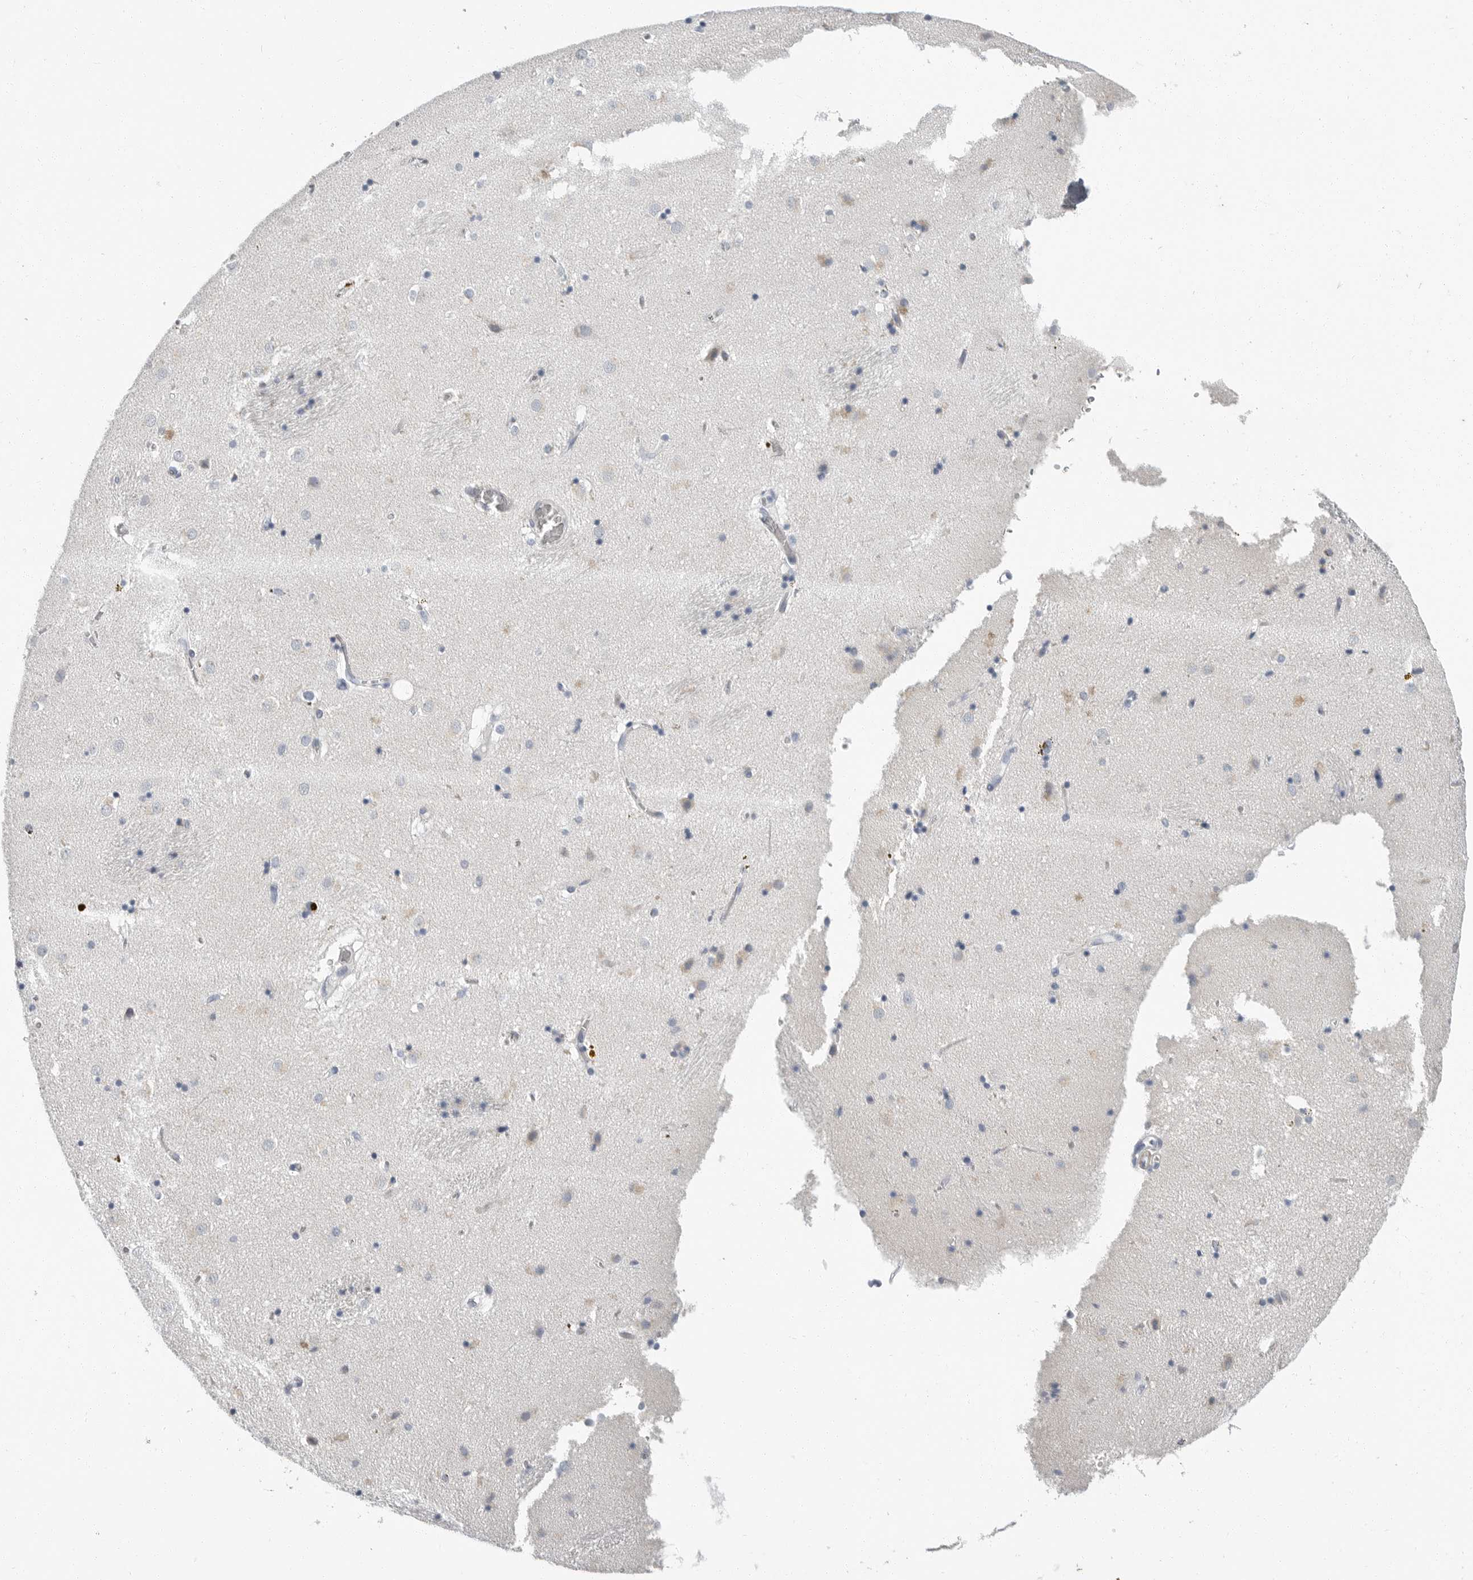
{"staining": {"intensity": "negative", "quantity": "none", "location": "none"}, "tissue": "caudate", "cell_type": "Glial cells", "image_type": "normal", "snomed": [{"axis": "morphology", "description": "Normal tissue, NOS"}, {"axis": "topography", "description": "Lateral ventricle wall"}], "caption": "High power microscopy image of an immunohistochemistry image of normal caudate, revealing no significant staining in glial cells.", "gene": "PLN", "patient": {"sex": "male", "age": 70}}